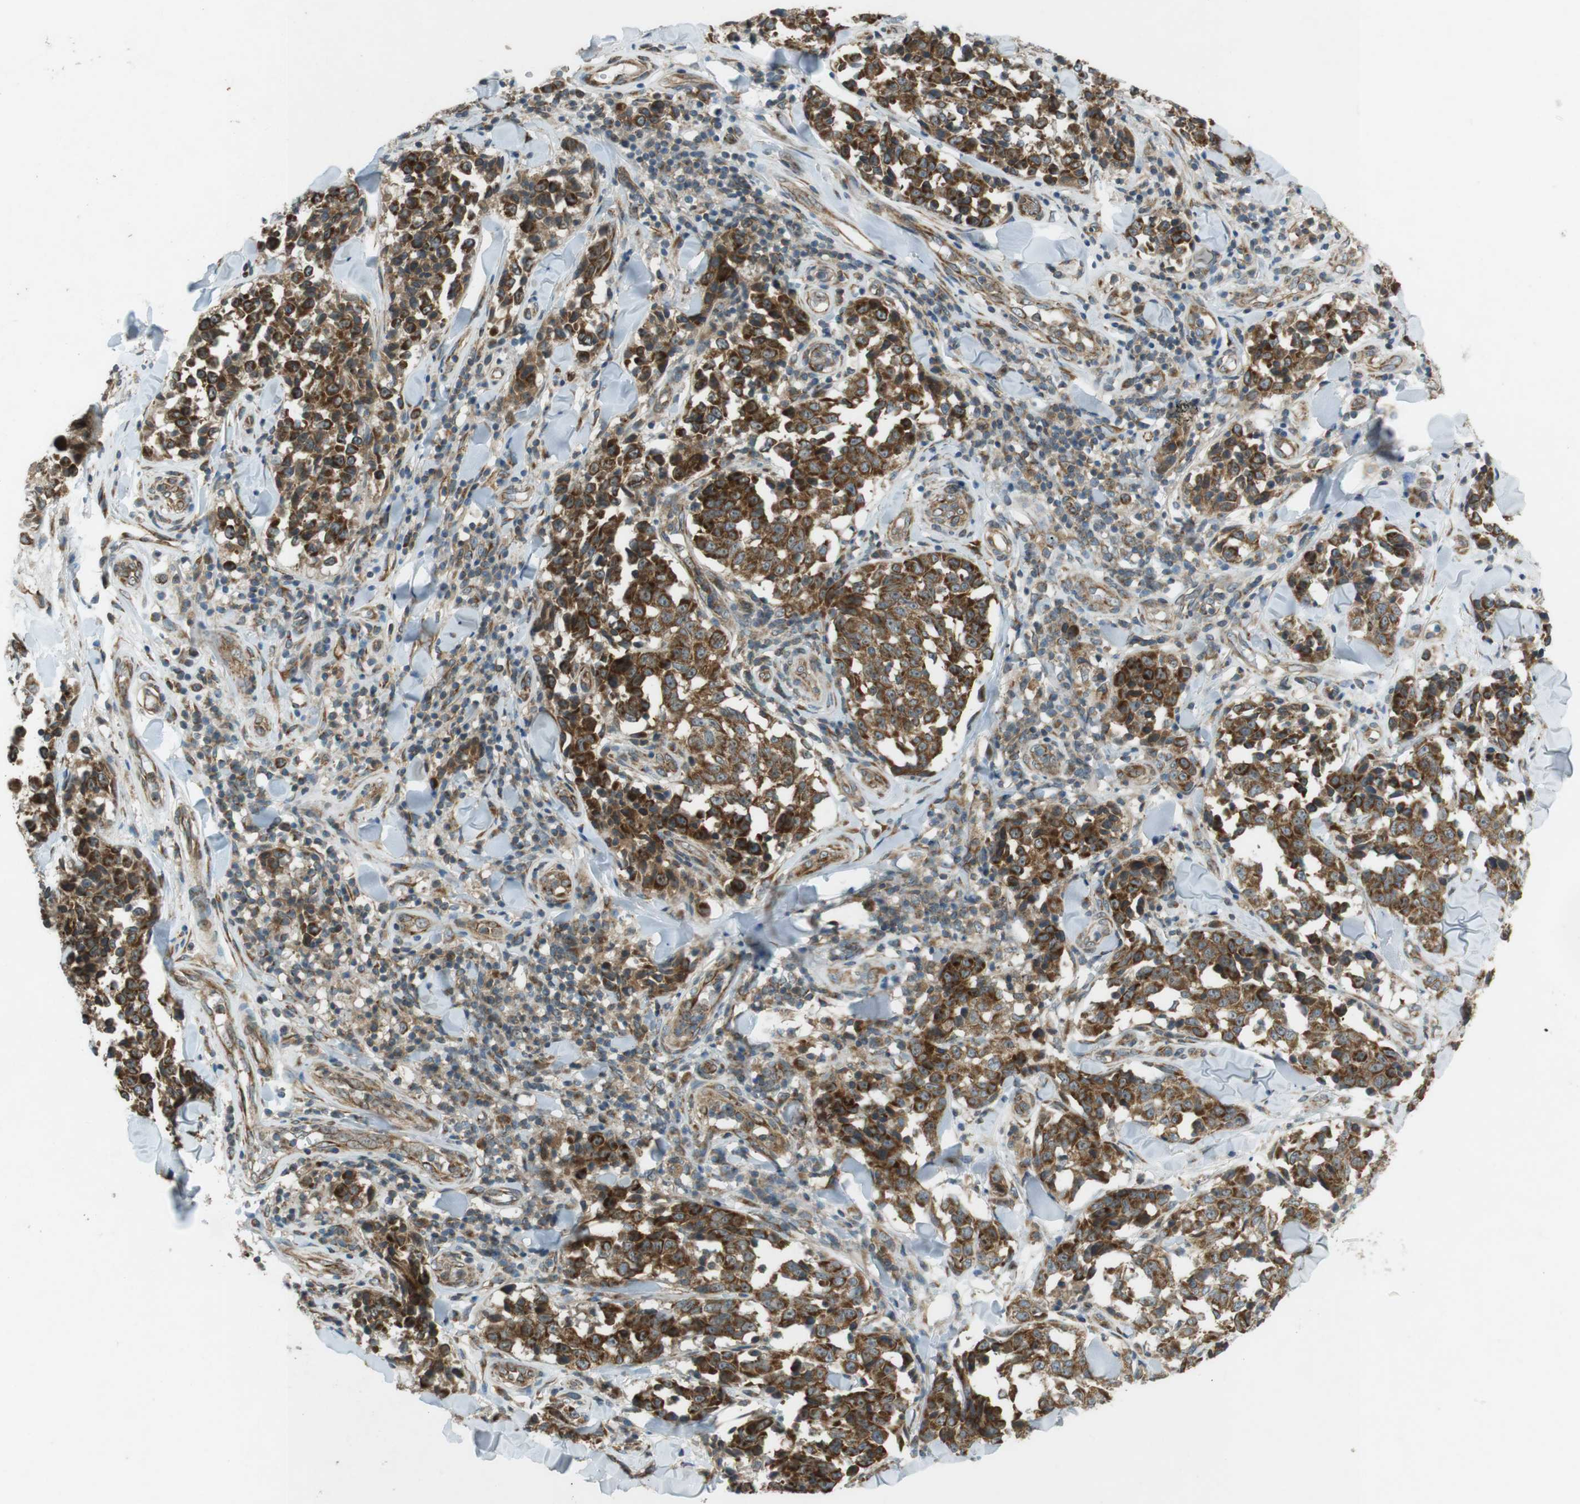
{"staining": {"intensity": "strong", "quantity": "25%-75%", "location": "cytoplasmic/membranous"}, "tissue": "melanoma", "cell_type": "Tumor cells", "image_type": "cancer", "snomed": [{"axis": "morphology", "description": "Malignant melanoma, NOS"}, {"axis": "topography", "description": "Skin"}], "caption": "High-power microscopy captured an immunohistochemistry histopathology image of melanoma, revealing strong cytoplasmic/membranous positivity in about 25%-75% of tumor cells.", "gene": "SLC41A1", "patient": {"sex": "female", "age": 64}}